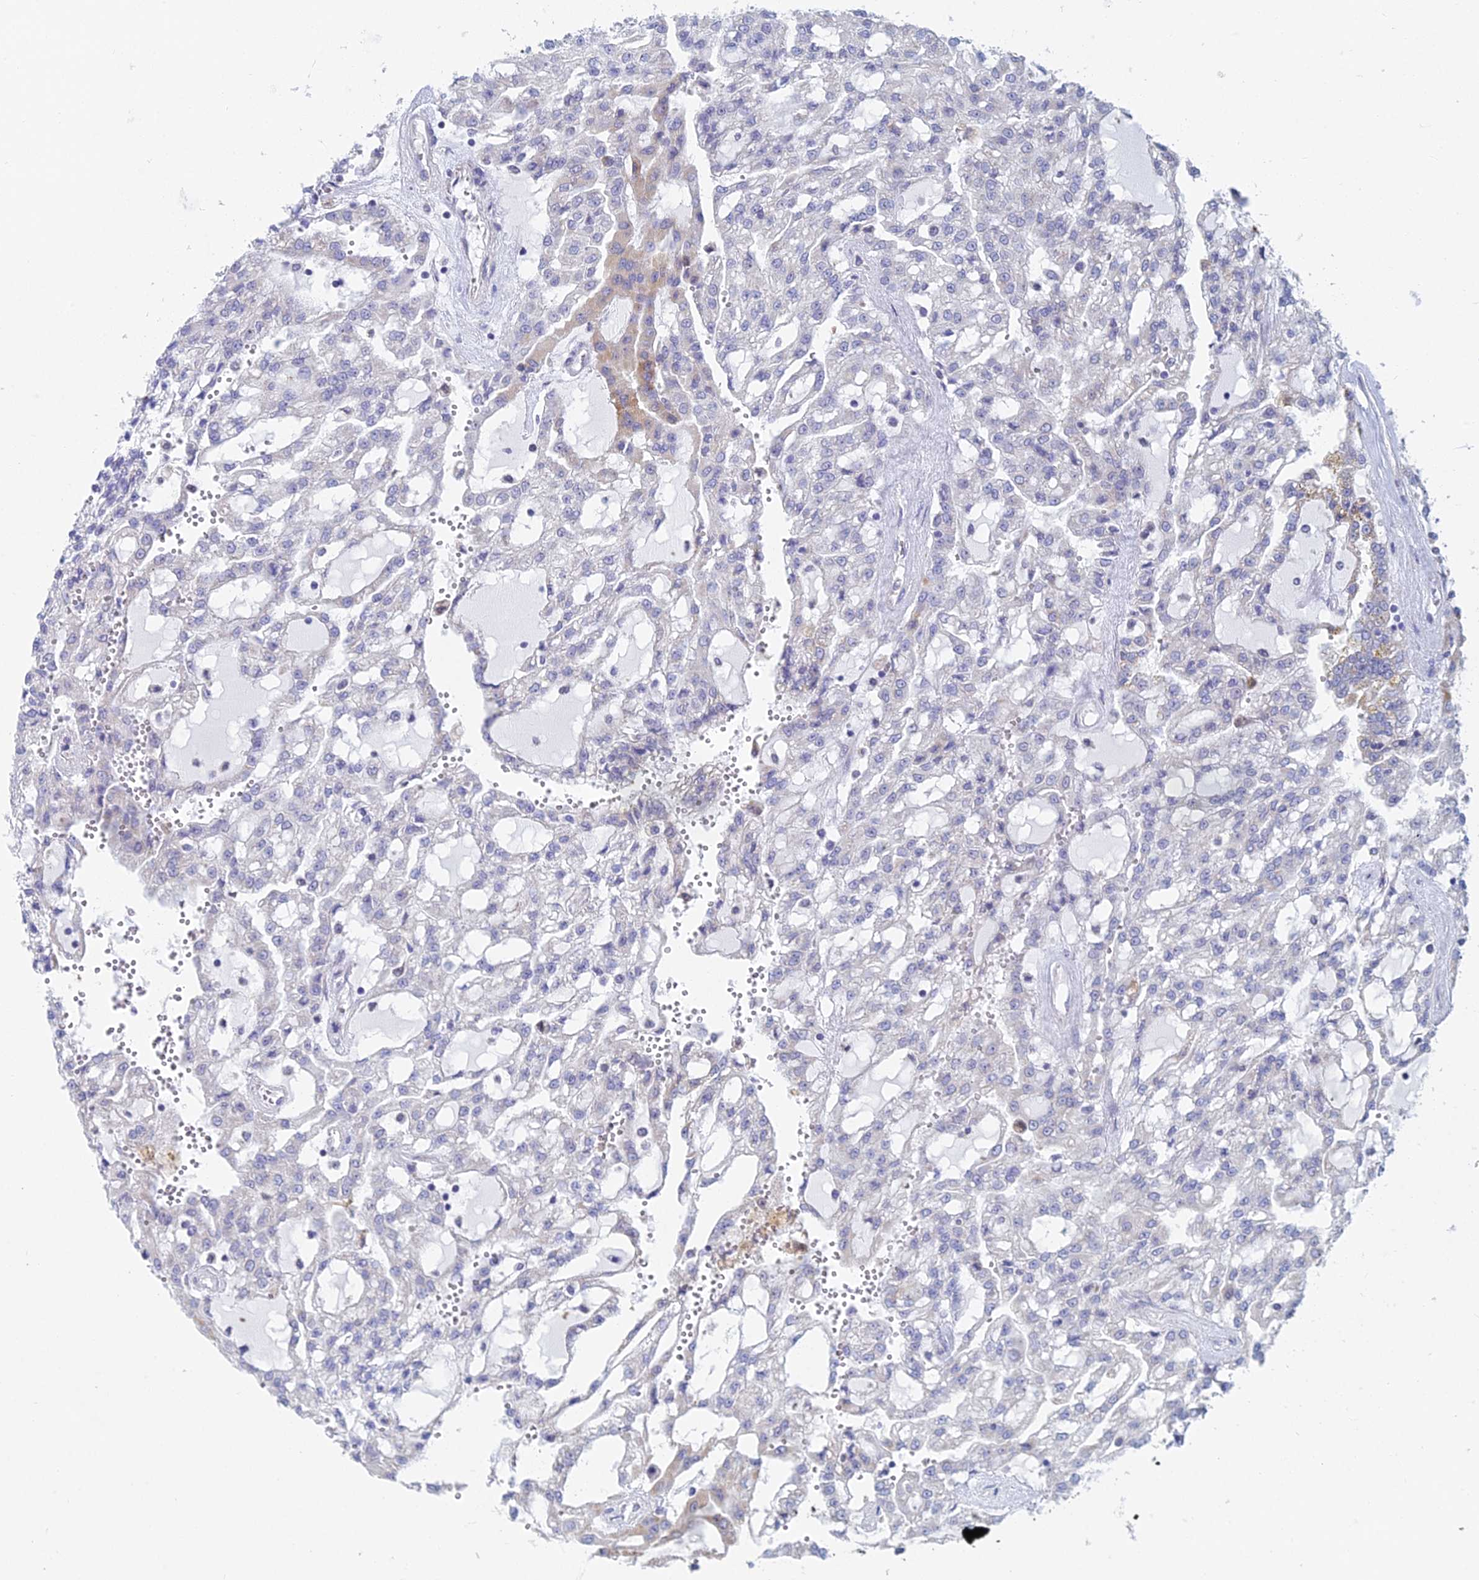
{"staining": {"intensity": "negative", "quantity": "none", "location": "none"}, "tissue": "renal cancer", "cell_type": "Tumor cells", "image_type": "cancer", "snomed": [{"axis": "morphology", "description": "Adenocarcinoma, NOS"}, {"axis": "topography", "description": "Kidney"}], "caption": "Renal cancer (adenocarcinoma) stained for a protein using IHC shows no staining tumor cells.", "gene": "ACSM1", "patient": {"sex": "male", "age": 63}}